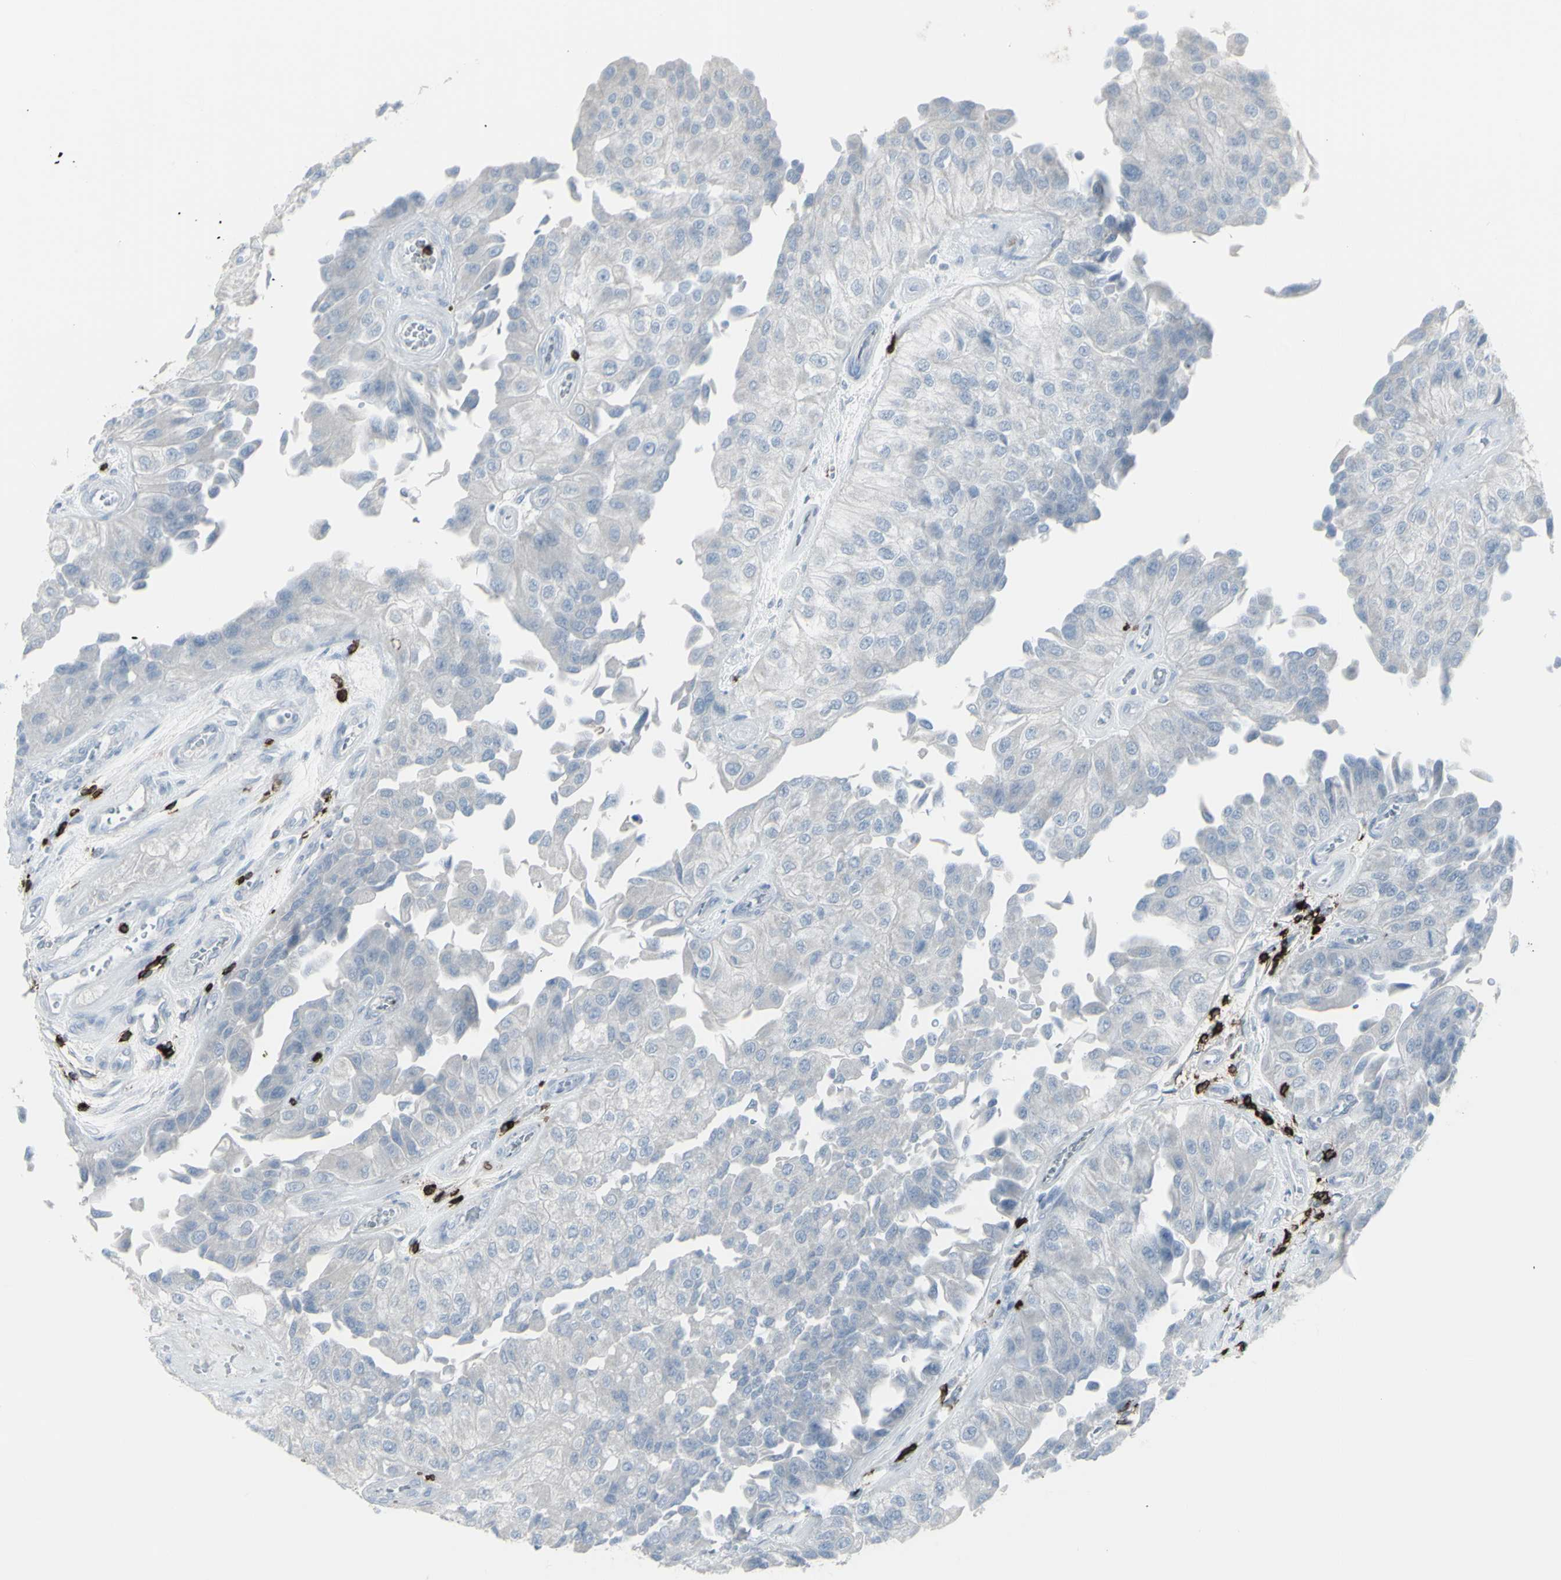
{"staining": {"intensity": "negative", "quantity": "none", "location": "none"}, "tissue": "urothelial cancer", "cell_type": "Tumor cells", "image_type": "cancer", "snomed": [{"axis": "morphology", "description": "Urothelial carcinoma, High grade"}, {"axis": "topography", "description": "Kidney"}, {"axis": "topography", "description": "Urinary bladder"}], "caption": "DAB (3,3'-diaminobenzidine) immunohistochemical staining of high-grade urothelial carcinoma displays no significant positivity in tumor cells. (DAB (3,3'-diaminobenzidine) IHC with hematoxylin counter stain).", "gene": "CD247", "patient": {"sex": "male", "age": 77}}